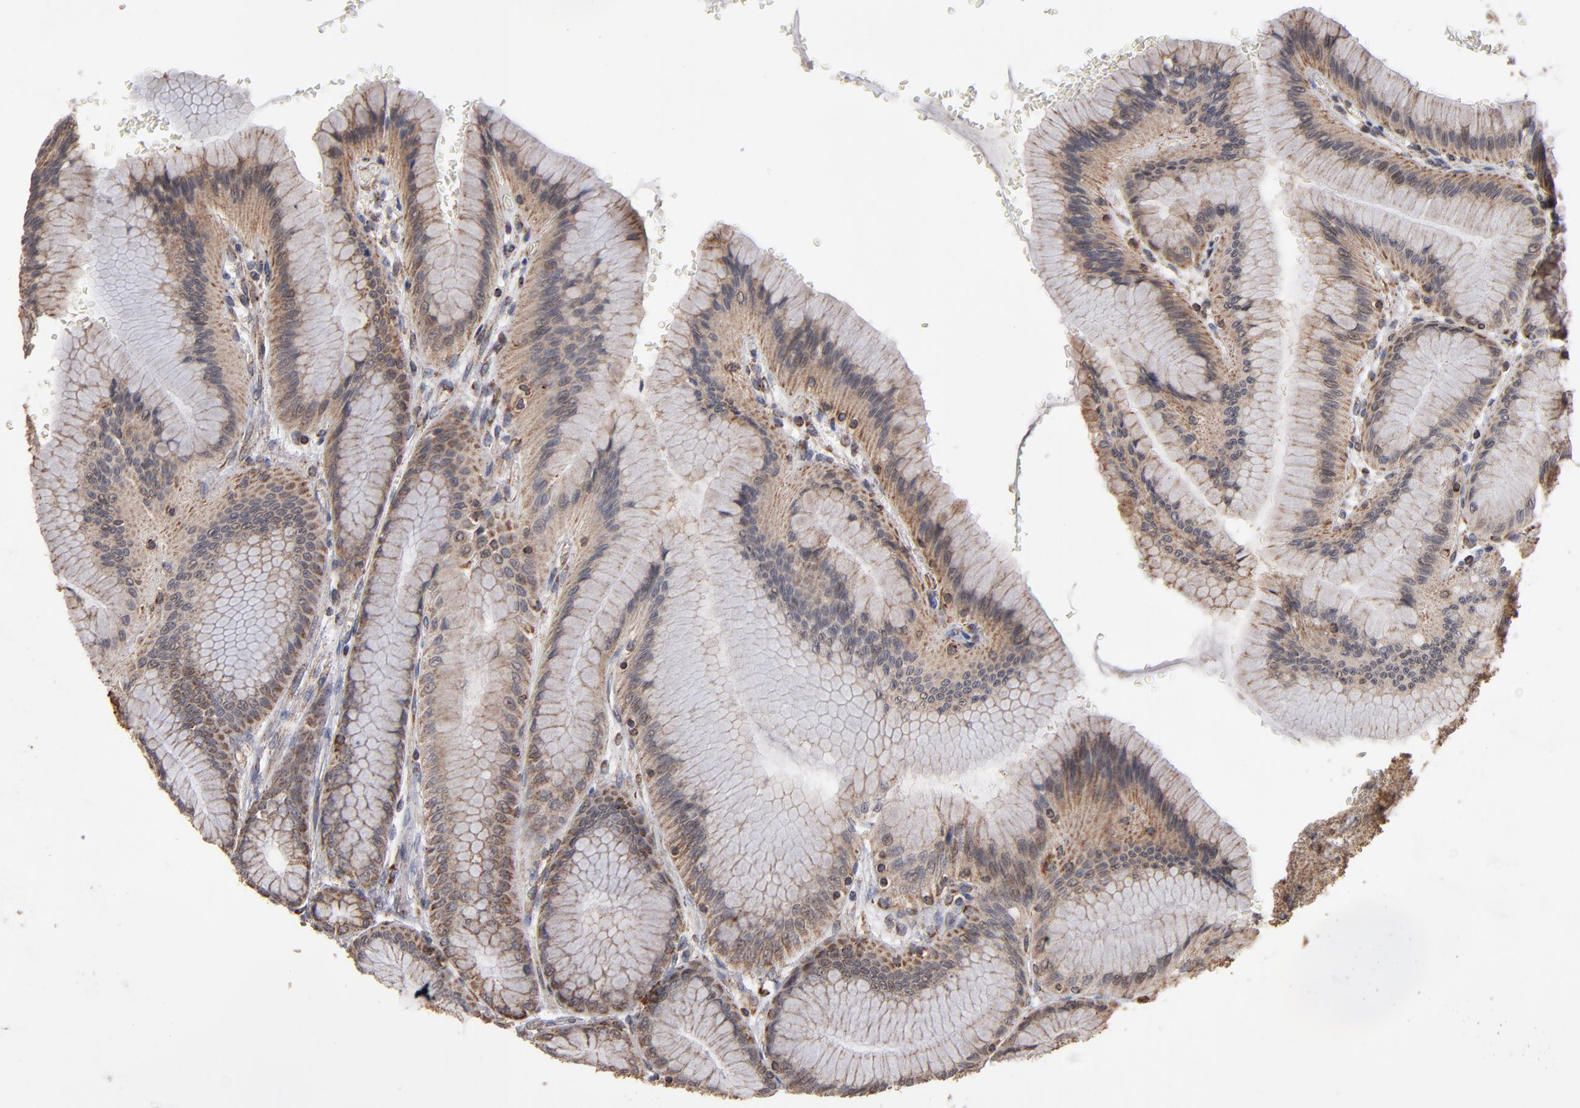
{"staining": {"intensity": "moderate", "quantity": ">75%", "location": "cytoplasmic/membranous"}, "tissue": "stomach", "cell_type": "Glandular cells", "image_type": "normal", "snomed": [{"axis": "morphology", "description": "Normal tissue, NOS"}, {"axis": "morphology", "description": "Adenocarcinoma, NOS"}, {"axis": "topography", "description": "Stomach"}, {"axis": "topography", "description": "Stomach, lower"}], "caption": "Immunohistochemical staining of normal stomach demonstrates medium levels of moderate cytoplasmic/membranous expression in approximately >75% of glandular cells.", "gene": "MIPOL1", "patient": {"sex": "female", "age": 65}}